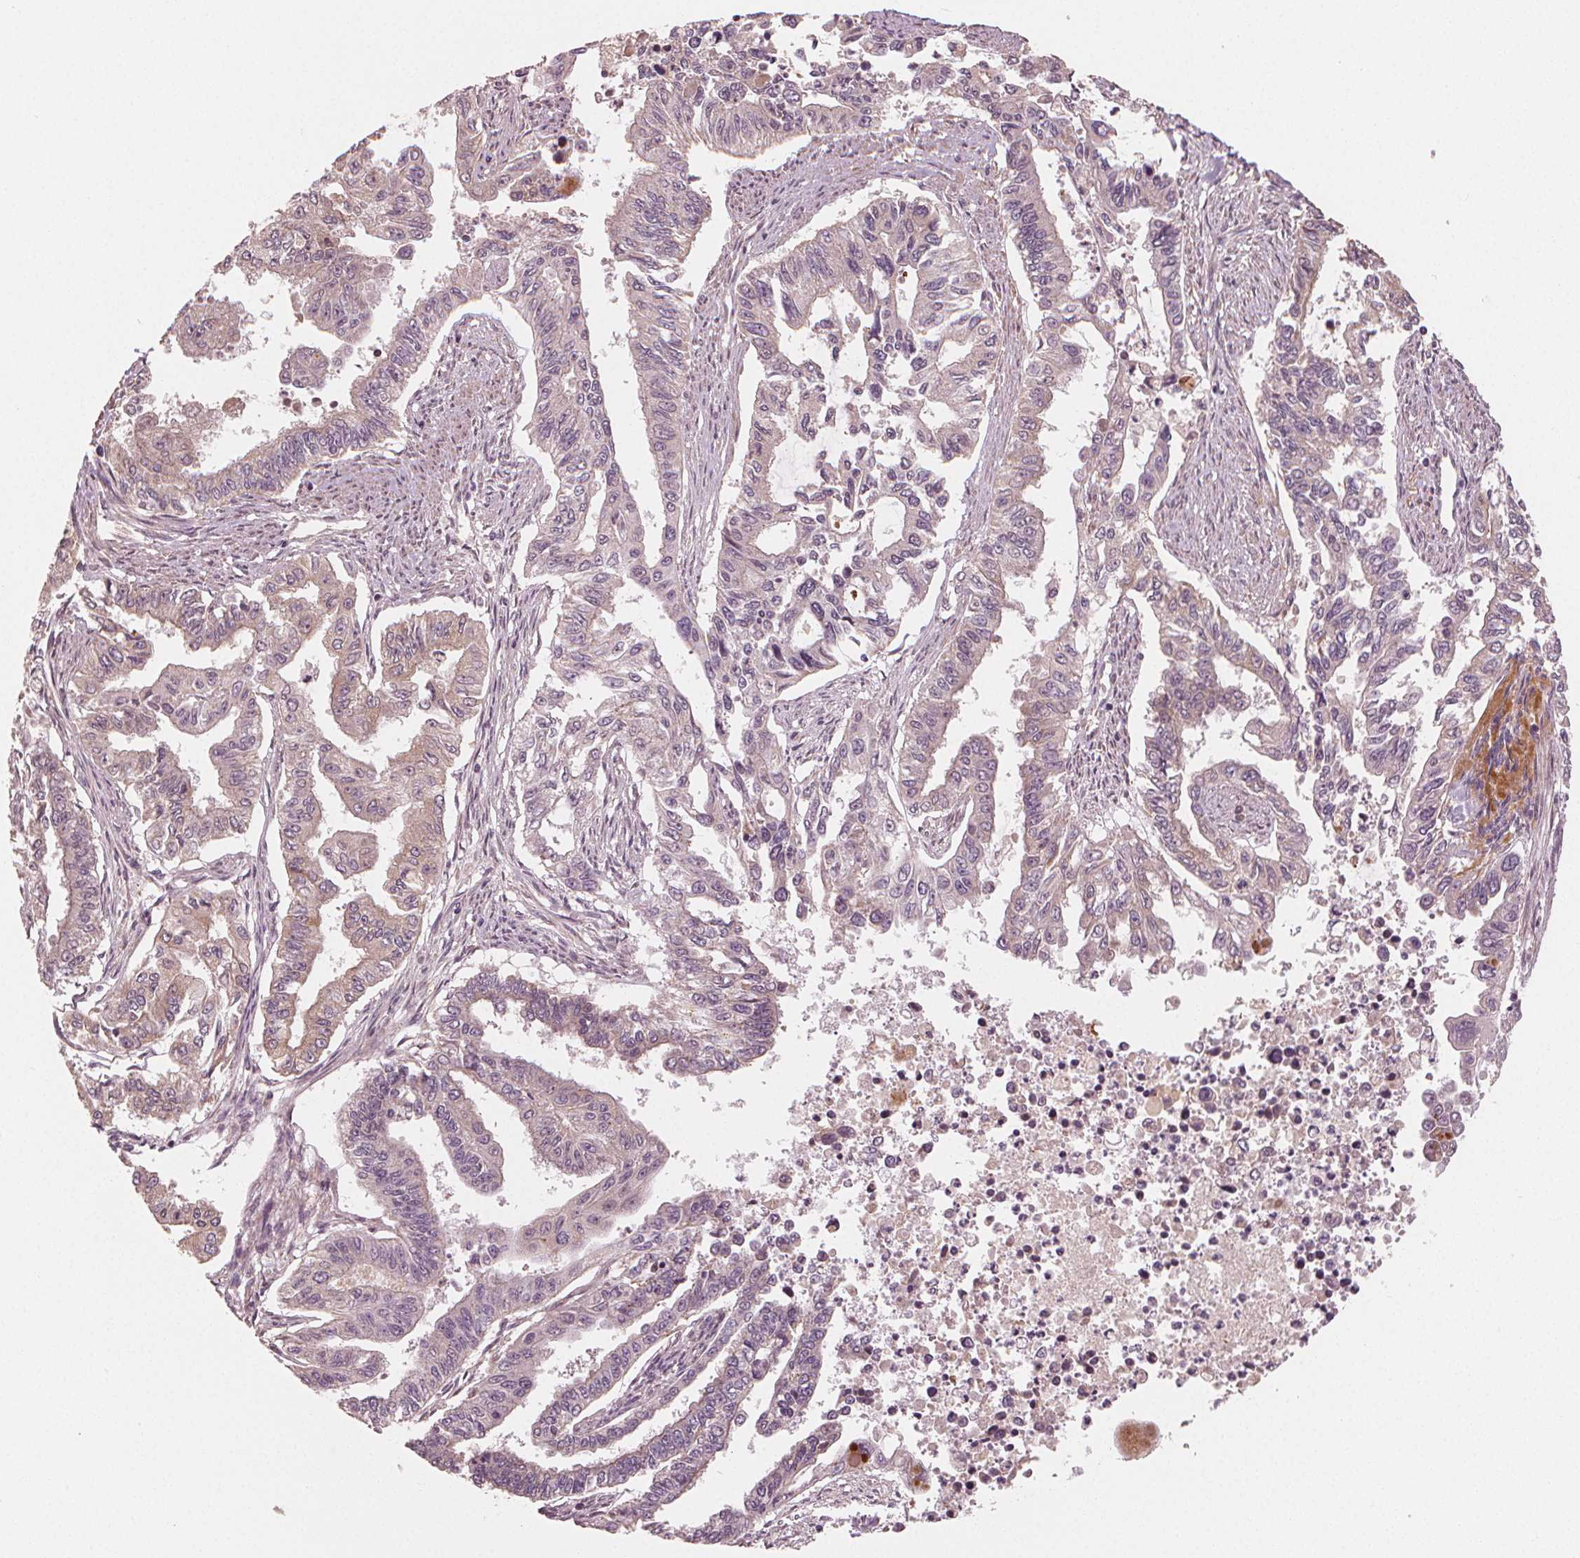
{"staining": {"intensity": "weak", "quantity": "<25%", "location": "cytoplasmic/membranous"}, "tissue": "endometrial cancer", "cell_type": "Tumor cells", "image_type": "cancer", "snomed": [{"axis": "morphology", "description": "Adenocarcinoma, NOS"}, {"axis": "topography", "description": "Uterus"}], "caption": "This is a image of immunohistochemistry (IHC) staining of endometrial cancer (adenocarcinoma), which shows no staining in tumor cells.", "gene": "CLBA1", "patient": {"sex": "female", "age": 59}}